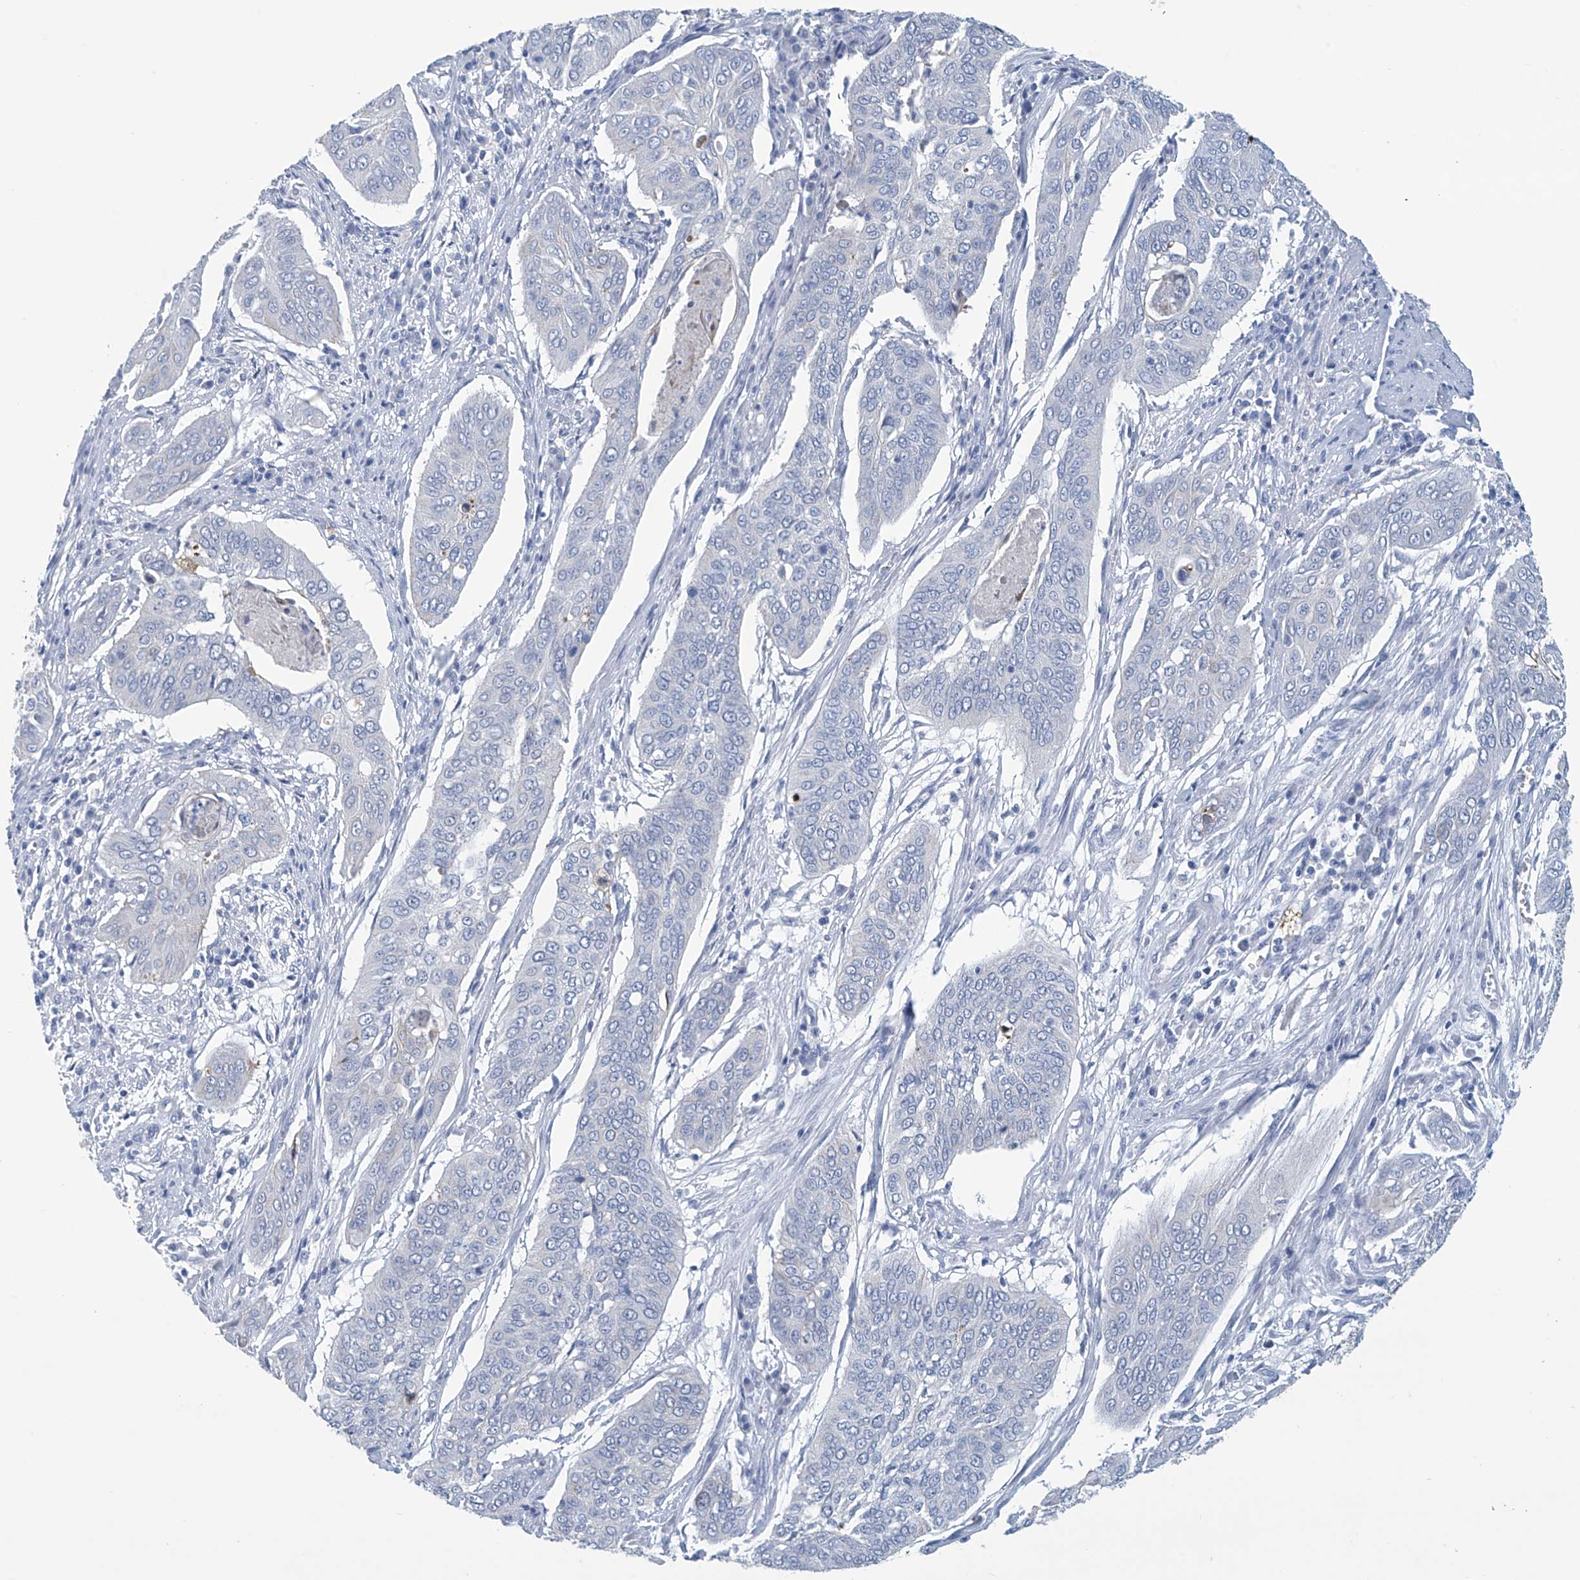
{"staining": {"intensity": "negative", "quantity": "none", "location": "none"}, "tissue": "cervical cancer", "cell_type": "Tumor cells", "image_type": "cancer", "snomed": [{"axis": "morphology", "description": "Squamous cell carcinoma, NOS"}, {"axis": "topography", "description": "Cervix"}], "caption": "Tumor cells show no significant positivity in squamous cell carcinoma (cervical). (DAB (3,3'-diaminobenzidine) immunohistochemistry, high magnification).", "gene": "DSP", "patient": {"sex": "female", "age": 39}}